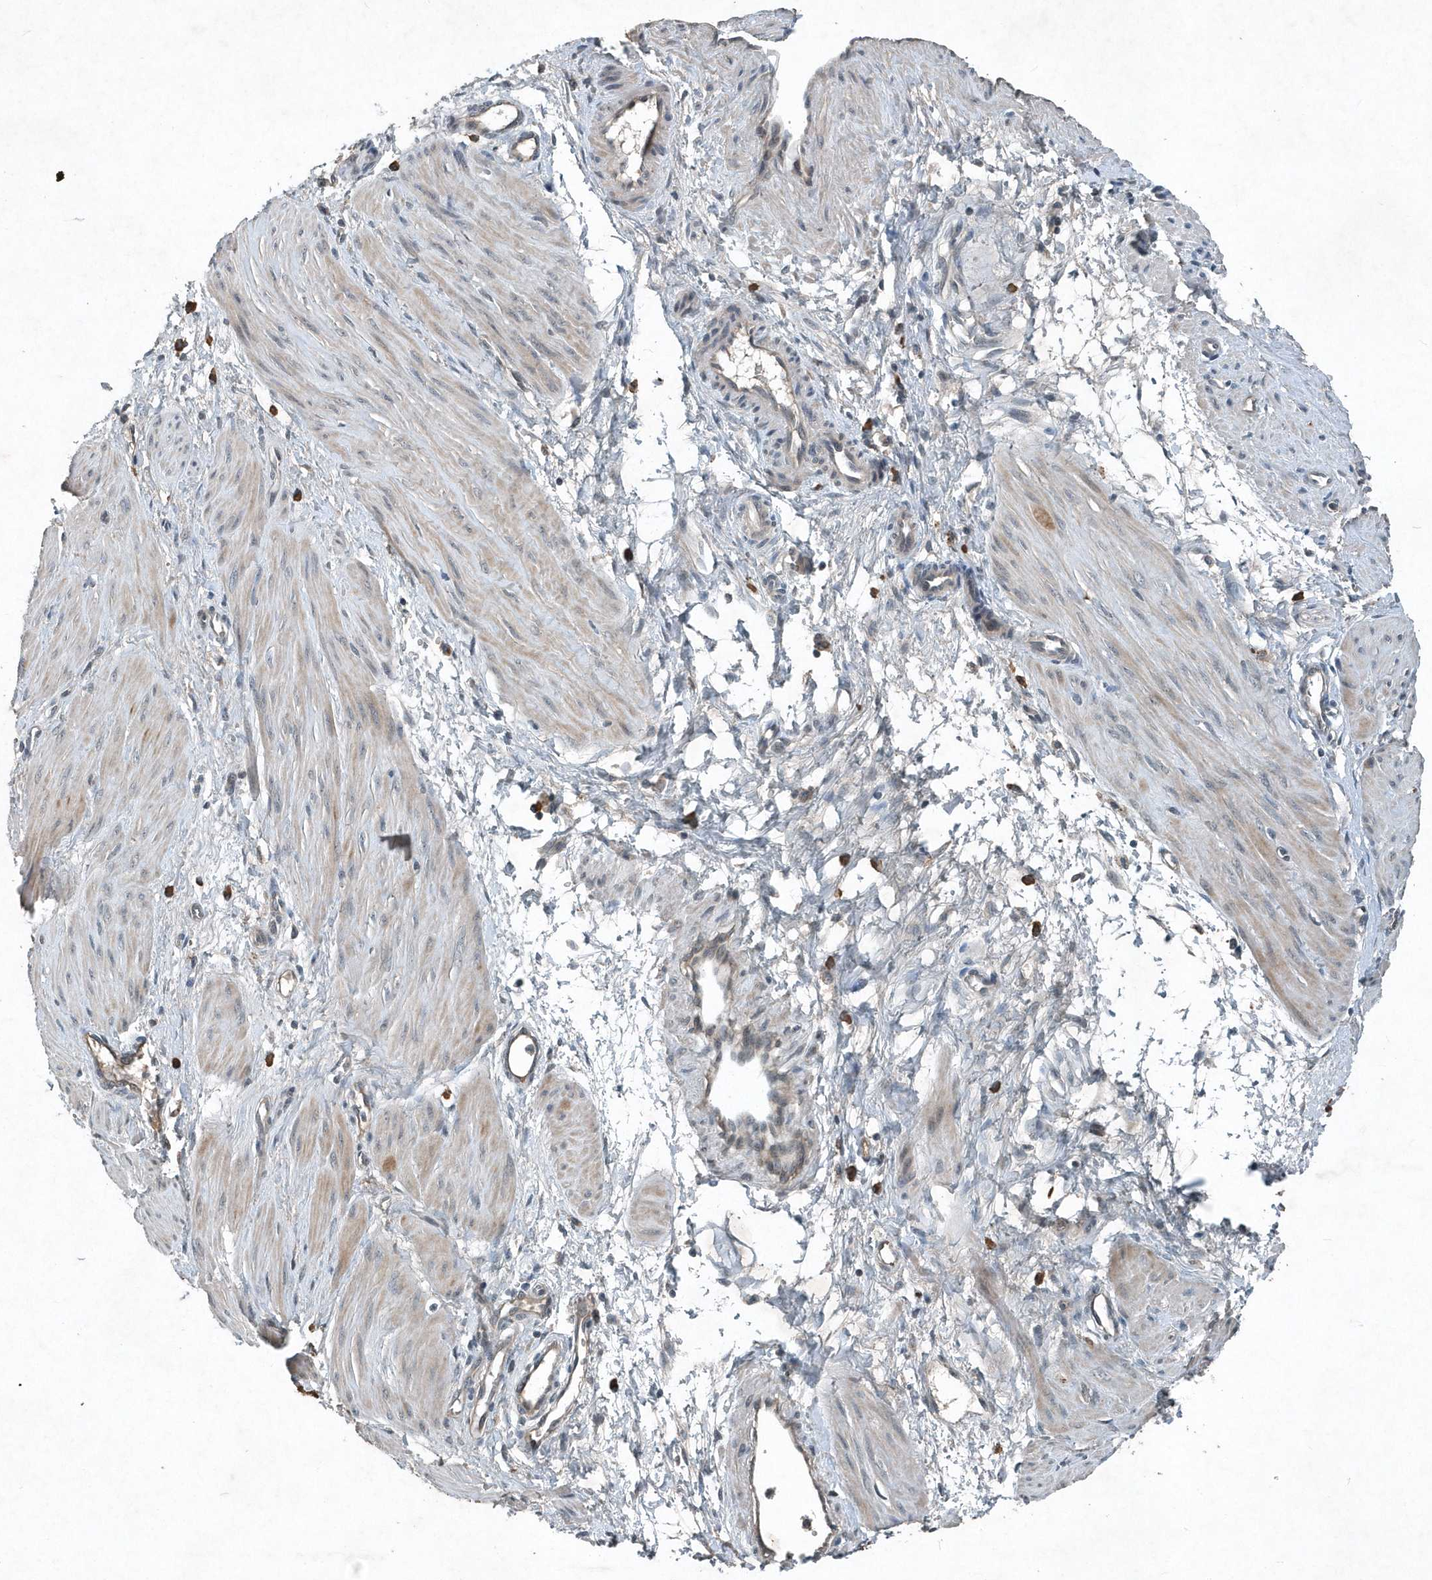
{"staining": {"intensity": "moderate", "quantity": "25%-75%", "location": "cytoplasmic/membranous"}, "tissue": "smooth muscle", "cell_type": "Smooth muscle cells", "image_type": "normal", "snomed": [{"axis": "morphology", "description": "Normal tissue, NOS"}, {"axis": "topography", "description": "Endometrium"}], "caption": "Brown immunohistochemical staining in normal human smooth muscle displays moderate cytoplasmic/membranous positivity in about 25%-75% of smooth muscle cells.", "gene": "SCFD2", "patient": {"sex": "female", "age": 33}}